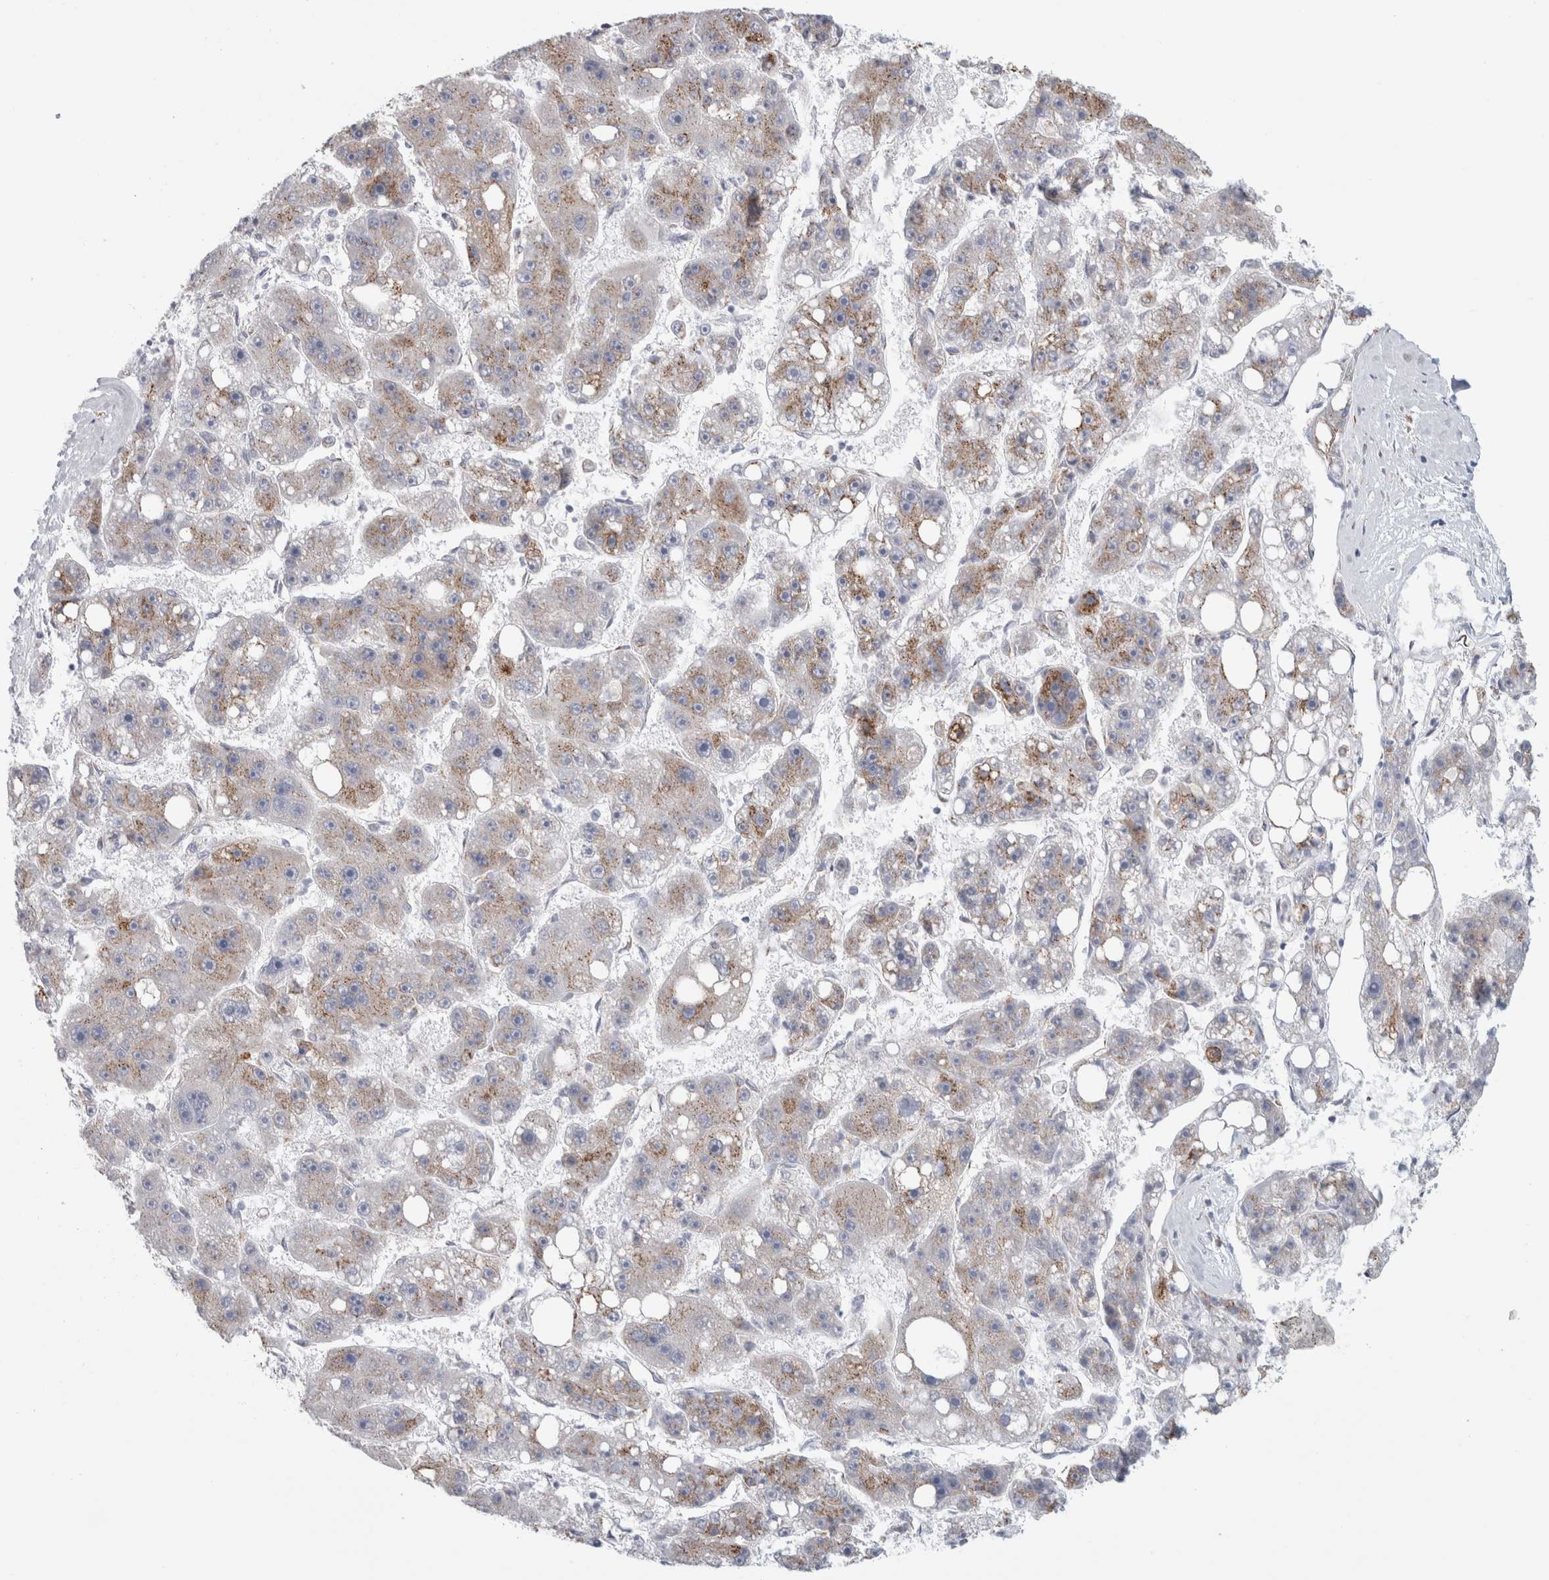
{"staining": {"intensity": "weak", "quantity": ">75%", "location": "cytoplasmic/membranous"}, "tissue": "liver cancer", "cell_type": "Tumor cells", "image_type": "cancer", "snomed": [{"axis": "morphology", "description": "Carcinoma, Hepatocellular, NOS"}, {"axis": "topography", "description": "Liver"}], "caption": "Immunohistochemistry of liver cancer reveals low levels of weak cytoplasmic/membranous expression in approximately >75% of tumor cells. The protein is shown in brown color, while the nuclei are stained blue.", "gene": "MCFD2", "patient": {"sex": "female", "age": 61}}